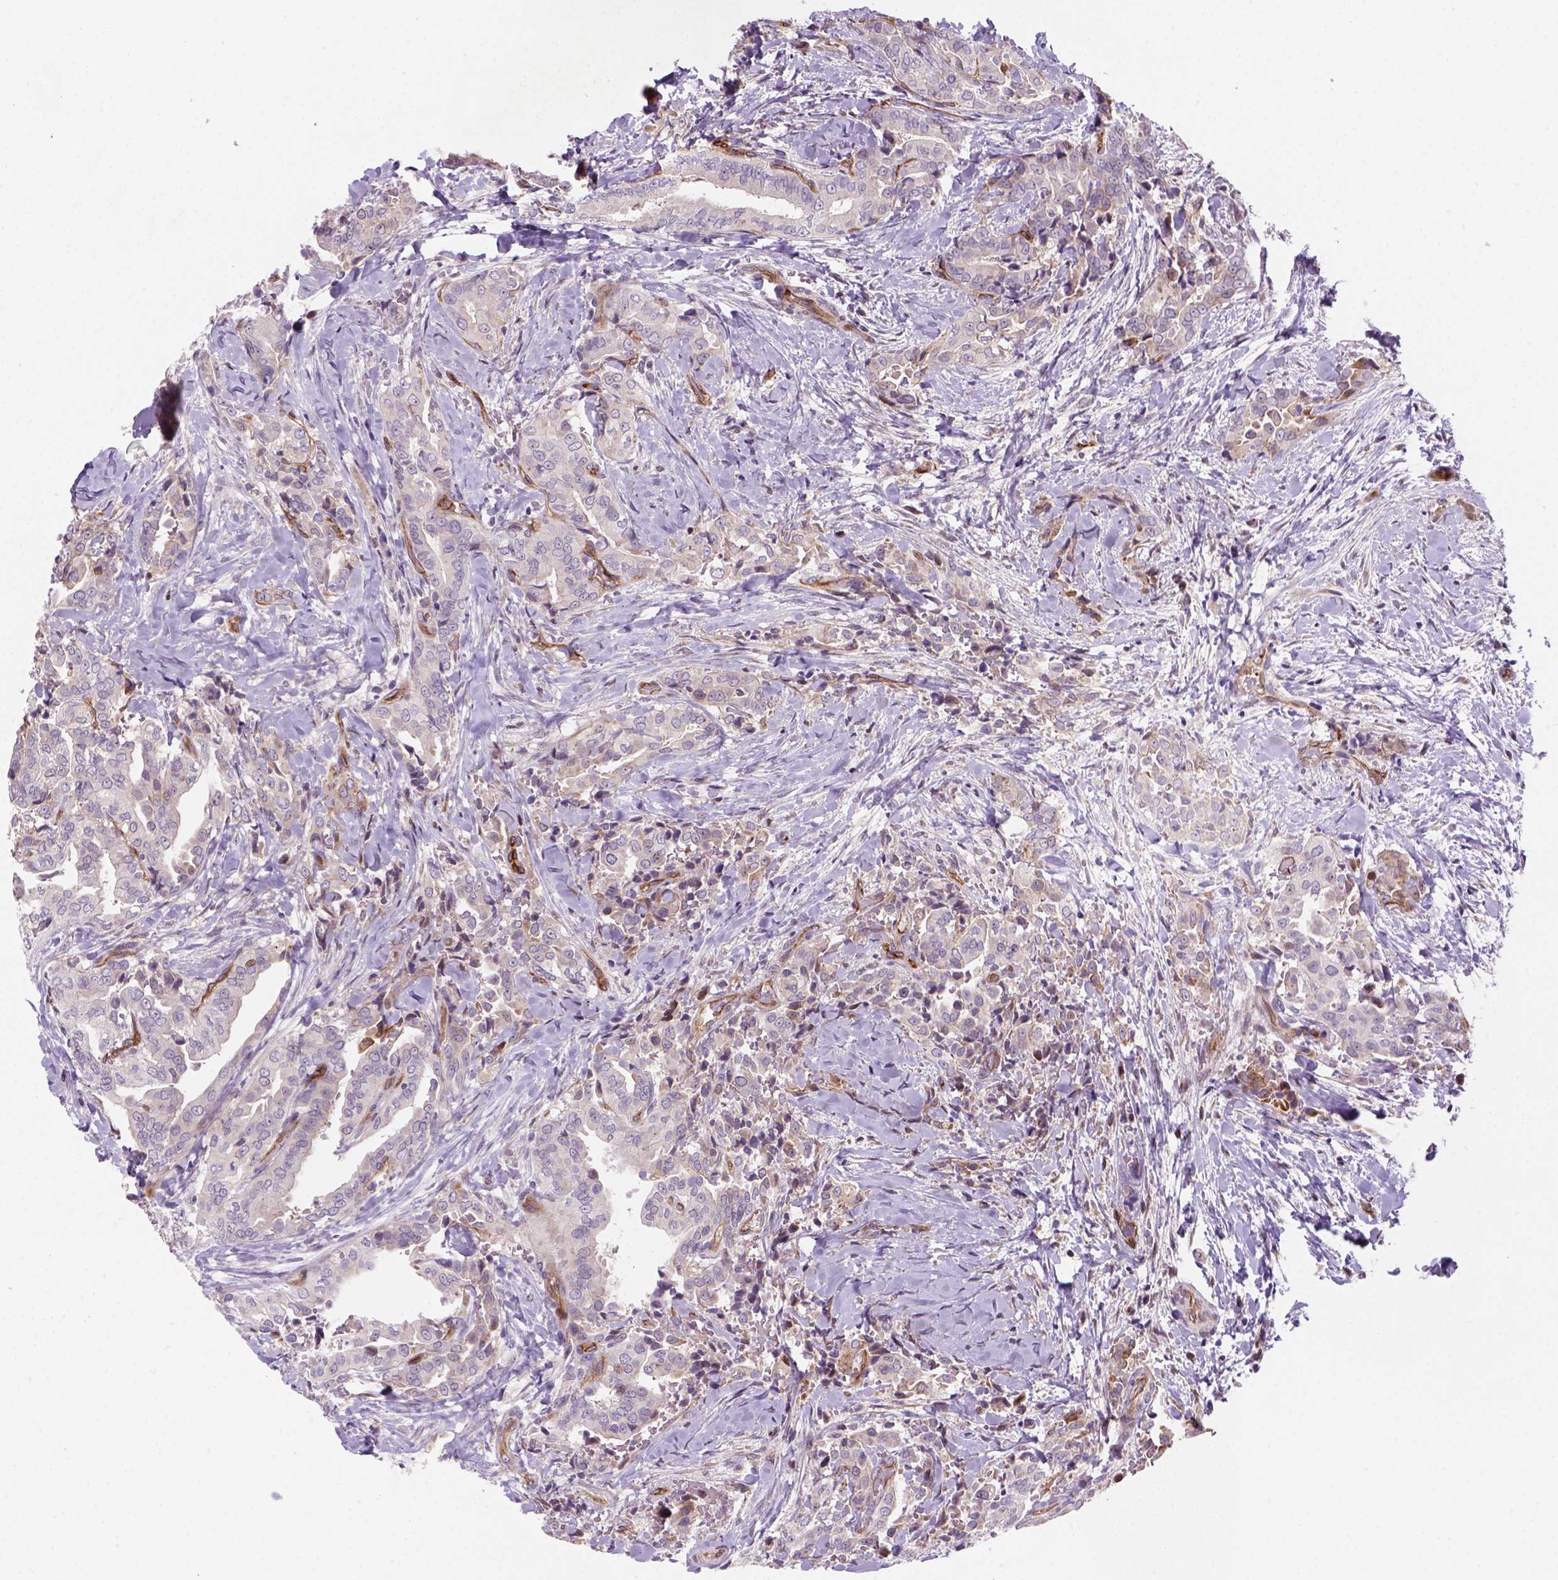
{"staining": {"intensity": "negative", "quantity": "none", "location": "none"}, "tissue": "thyroid cancer", "cell_type": "Tumor cells", "image_type": "cancer", "snomed": [{"axis": "morphology", "description": "Papillary adenocarcinoma, NOS"}, {"axis": "topography", "description": "Thyroid gland"}], "caption": "Human thyroid papillary adenocarcinoma stained for a protein using immunohistochemistry displays no positivity in tumor cells.", "gene": "VSTM5", "patient": {"sex": "male", "age": 61}}